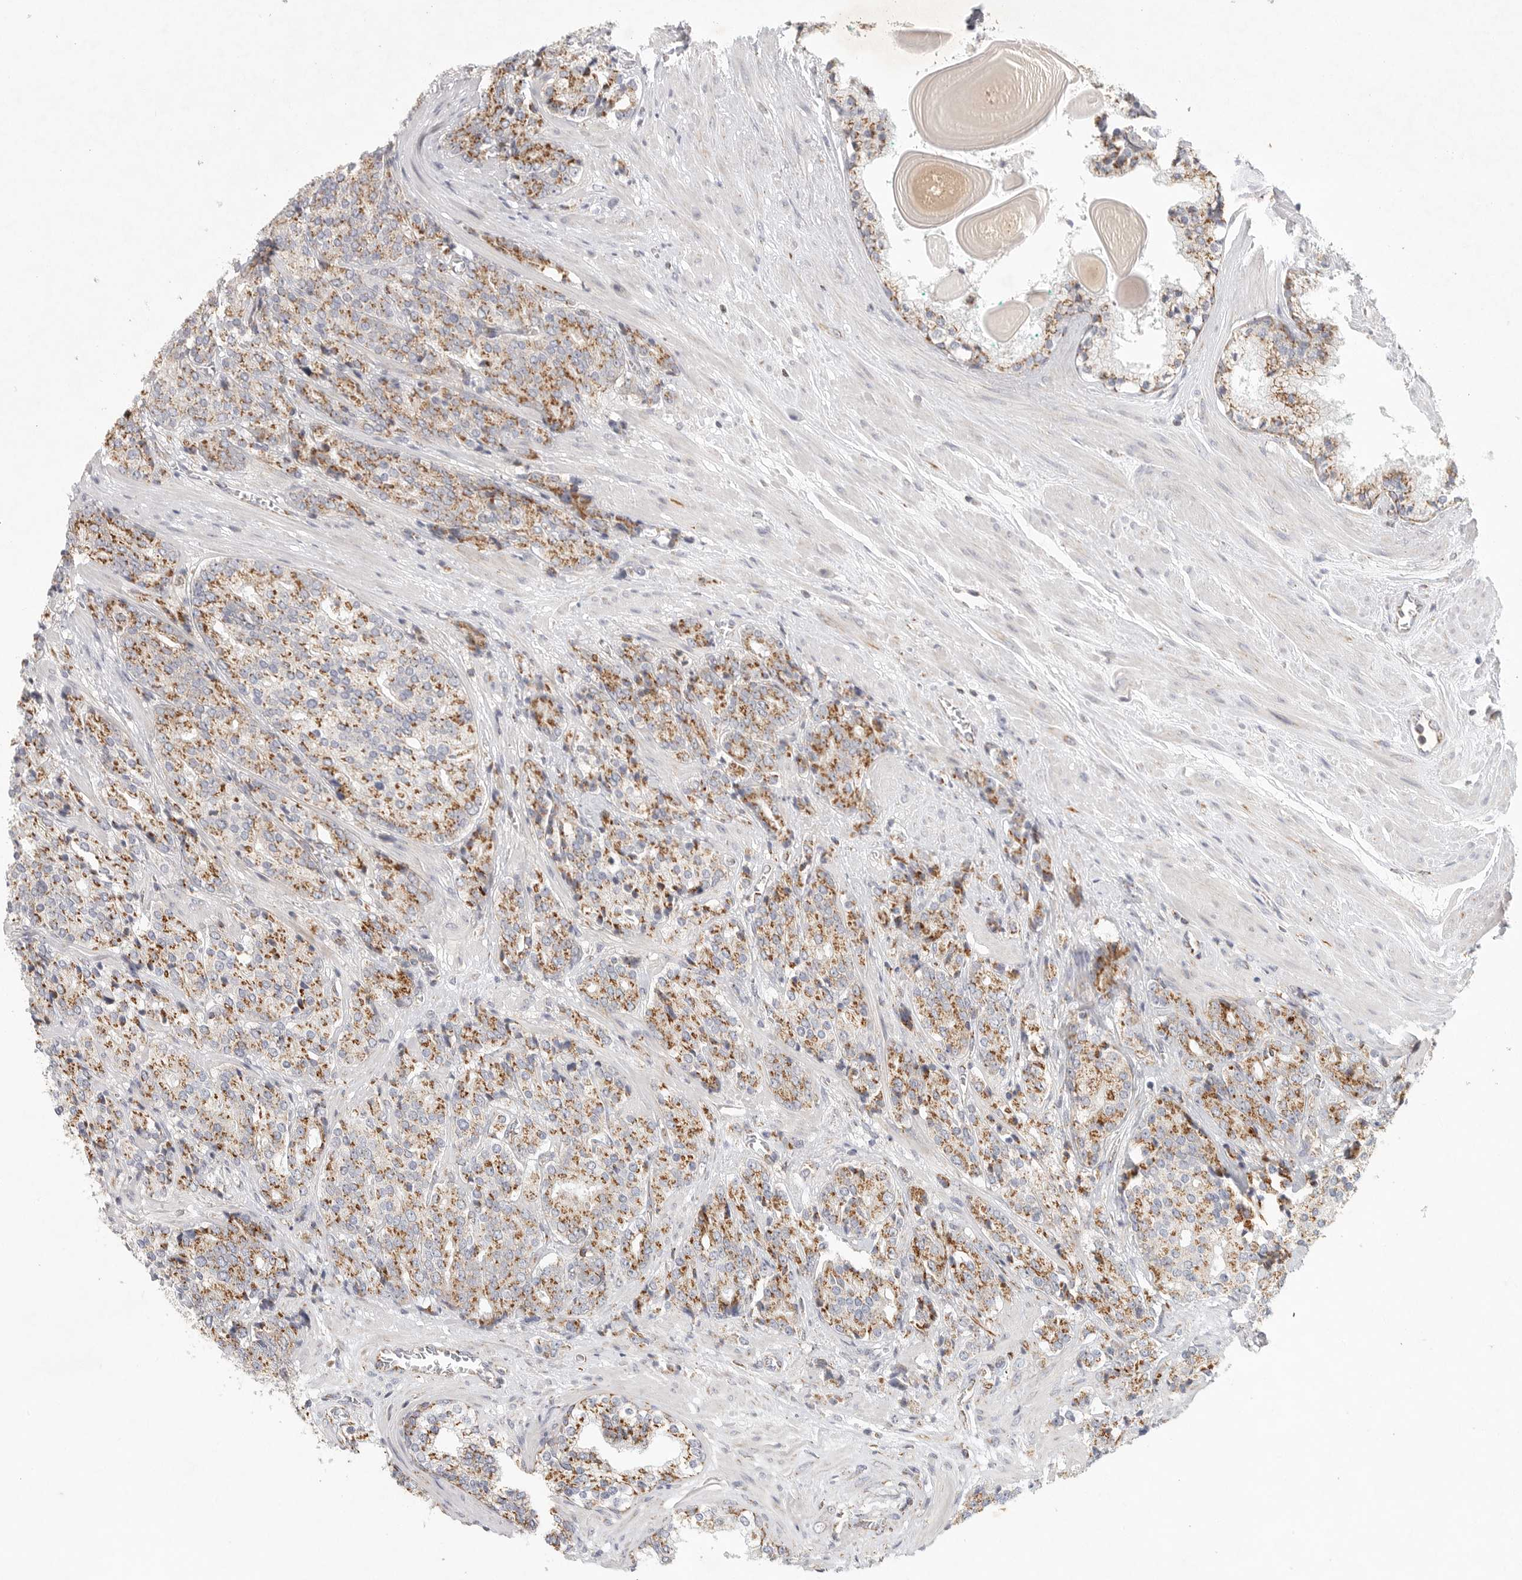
{"staining": {"intensity": "moderate", "quantity": ">75%", "location": "cytoplasmic/membranous"}, "tissue": "prostate cancer", "cell_type": "Tumor cells", "image_type": "cancer", "snomed": [{"axis": "morphology", "description": "Adenocarcinoma, High grade"}, {"axis": "topography", "description": "Prostate"}], "caption": "IHC of prostate cancer (high-grade adenocarcinoma) exhibits medium levels of moderate cytoplasmic/membranous staining in about >75% of tumor cells.", "gene": "SLC25A26", "patient": {"sex": "male", "age": 71}}